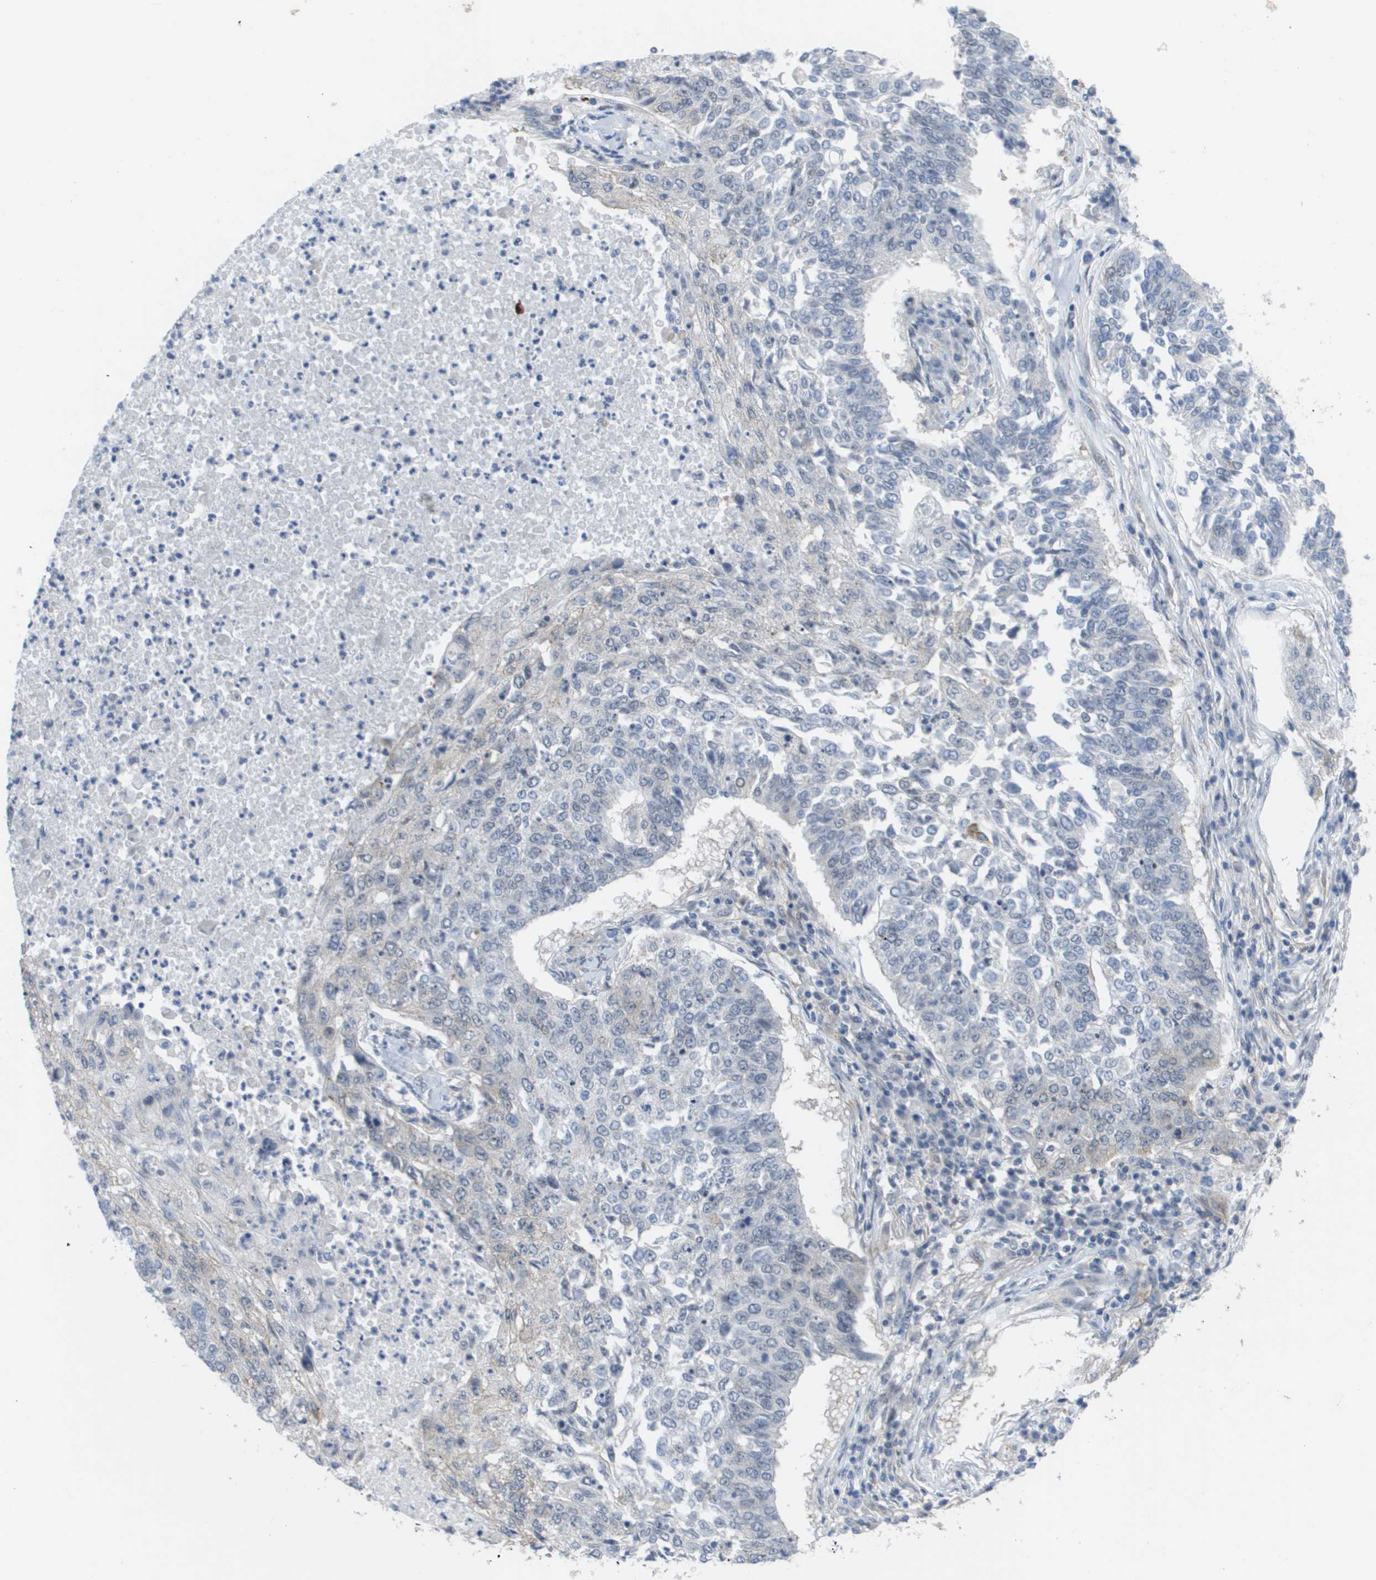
{"staining": {"intensity": "negative", "quantity": "none", "location": "none"}, "tissue": "lung cancer", "cell_type": "Tumor cells", "image_type": "cancer", "snomed": [{"axis": "morphology", "description": "Normal tissue, NOS"}, {"axis": "morphology", "description": "Squamous cell carcinoma, NOS"}, {"axis": "topography", "description": "Cartilage tissue"}, {"axis": "topography", "description": "Bronchus"}, {"axis": "topography", "description": "Lung"}], "caption": "DAB immunohistochemical staining of lung cancer demonstrates no significant staining in tumor cells.", "gene": "MTARC2", "patient": {"sex": "female", "age": 49}}